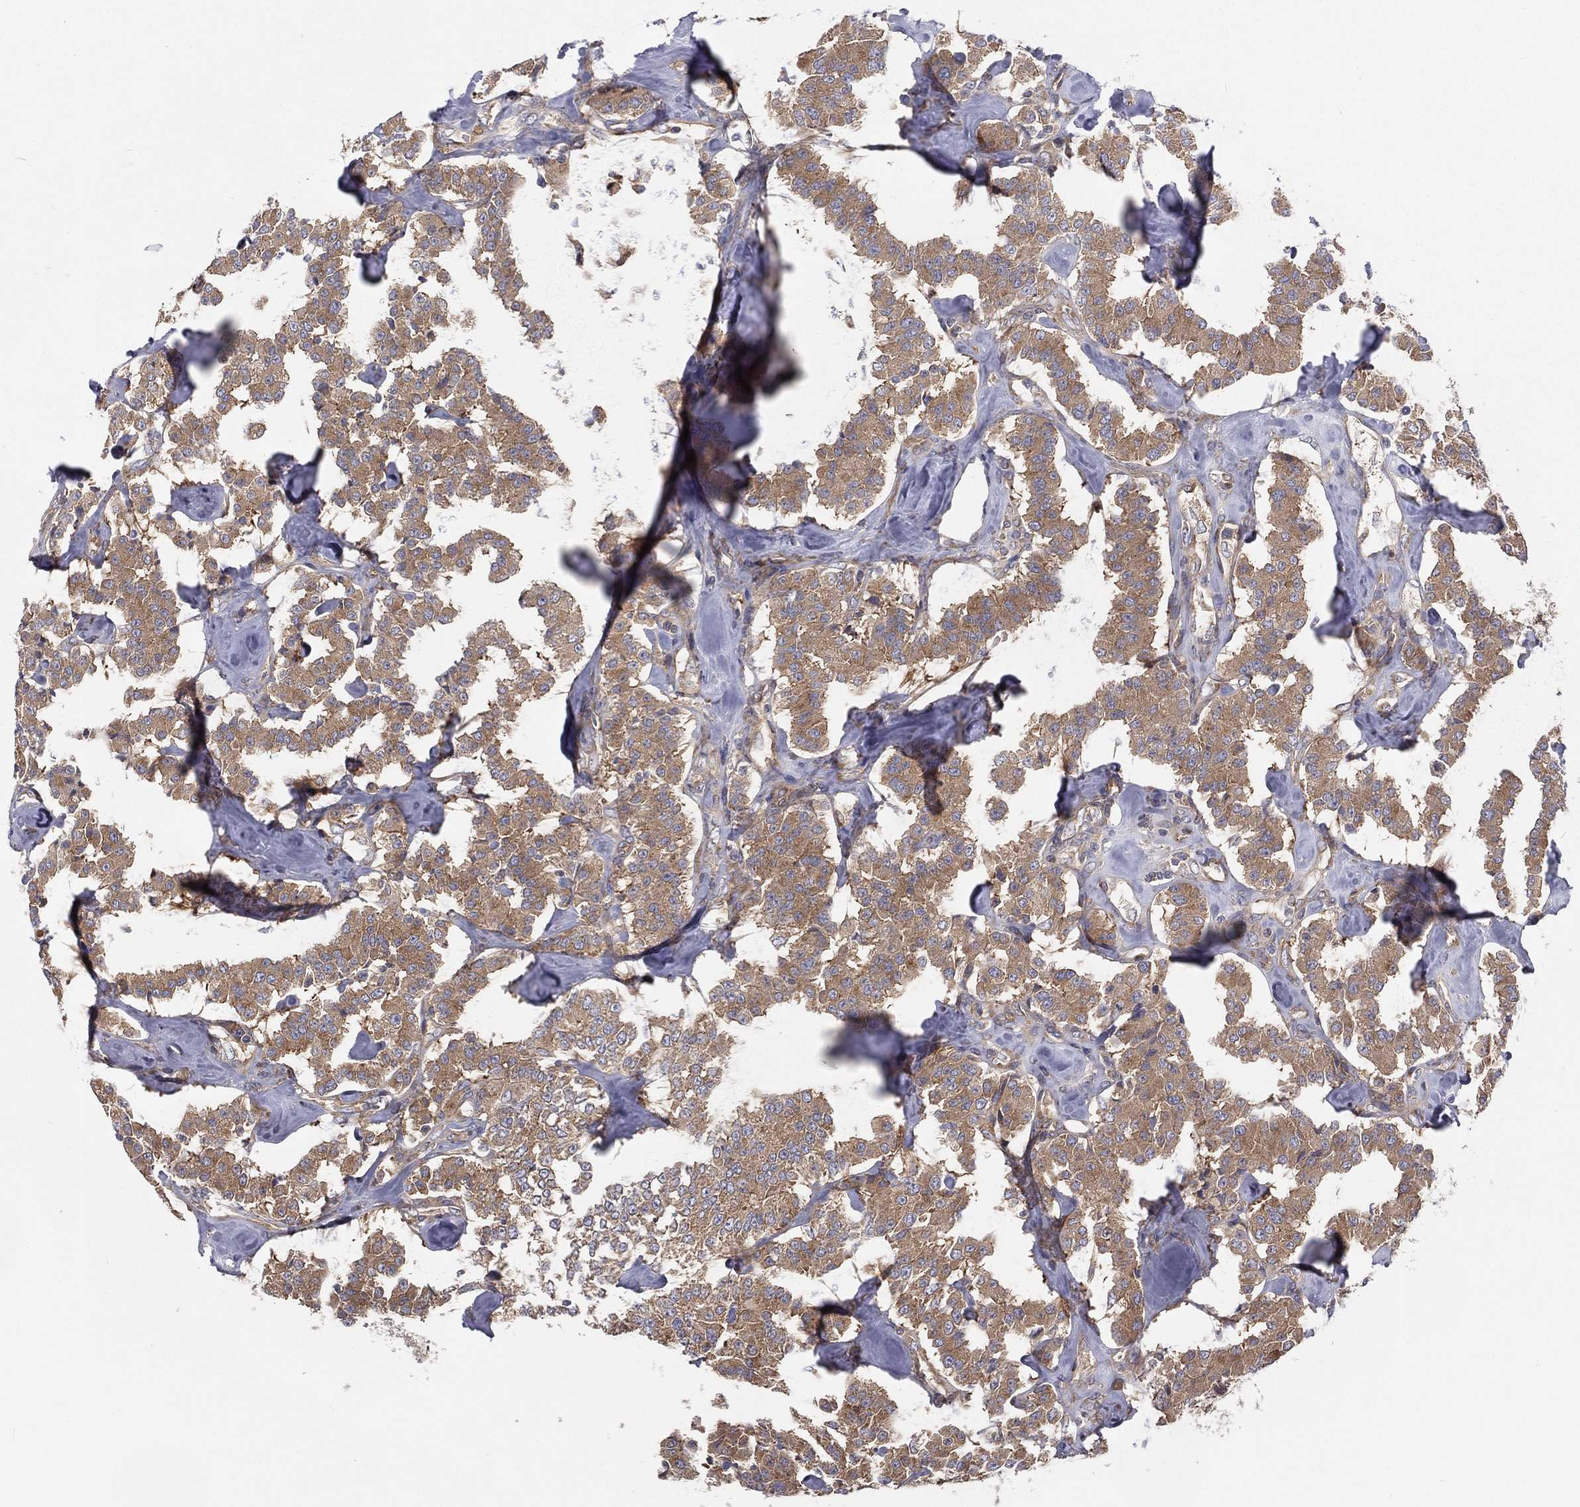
{"staining": {"intensity": "moderate", "quantity": ">75%", "location": "cytoplasmic/membranous"}, "tissue": "carcinoid", "cell_type": "Tumor cells", "image_type": "cancer", "snomed": [{"axis": "morphology", "description": "Carcinoid, malignant, NOS"}, {"axis": "topography", "description": "Pancreas"}], "caption": "Immunohistochemistry histopathology image of neoplastic tissue: carcinoid (malignant) stained using immunohistochemistry (IHC) shows medium levels of moderate protein expression localized specifically in the cytoplasmic/membranous of tumor cells, appearing as a cytoplasmic/membranous brown color.", "gene": "EIF2B5", "patient": {"sex": "male", "age": 41}}